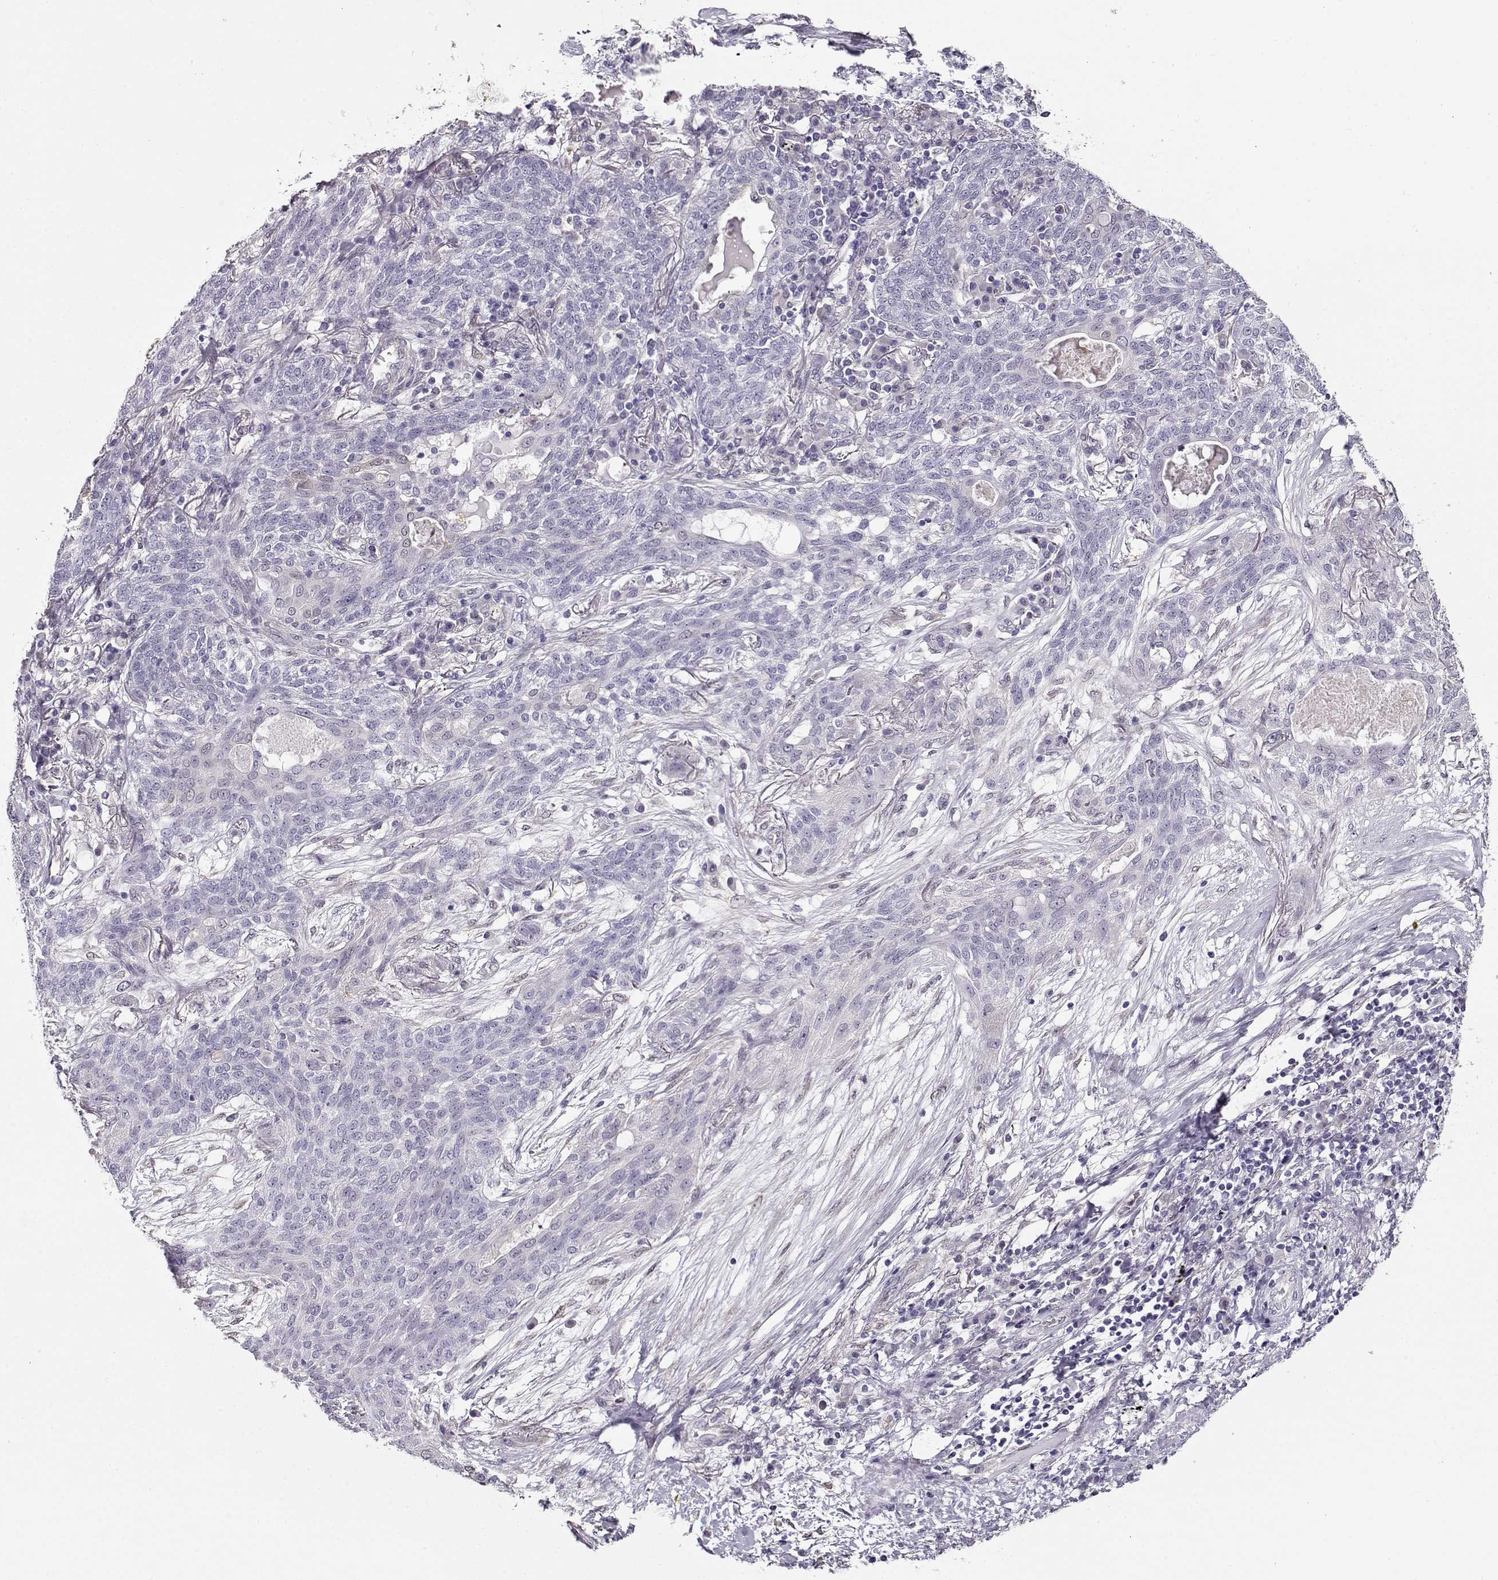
{"staining": {"intensity": "negative", "quantity": "none", "location": "none"}, "tissue": "lung cancer", "cell_type": "Tumor cells", "image_type": "cancer", "snomed": [{"axis": "morphology", "description": "Squamous cell carcinoma, NOS"}, {"axis": "topography", "description": "Lung"}], "caption": "Photomicrograph shows no significant protein expression in tumor cells of lung cancer (squamous cell carcinoma).", "gene": "CCR8", "patient": {"sex": "female", "age": 70}}